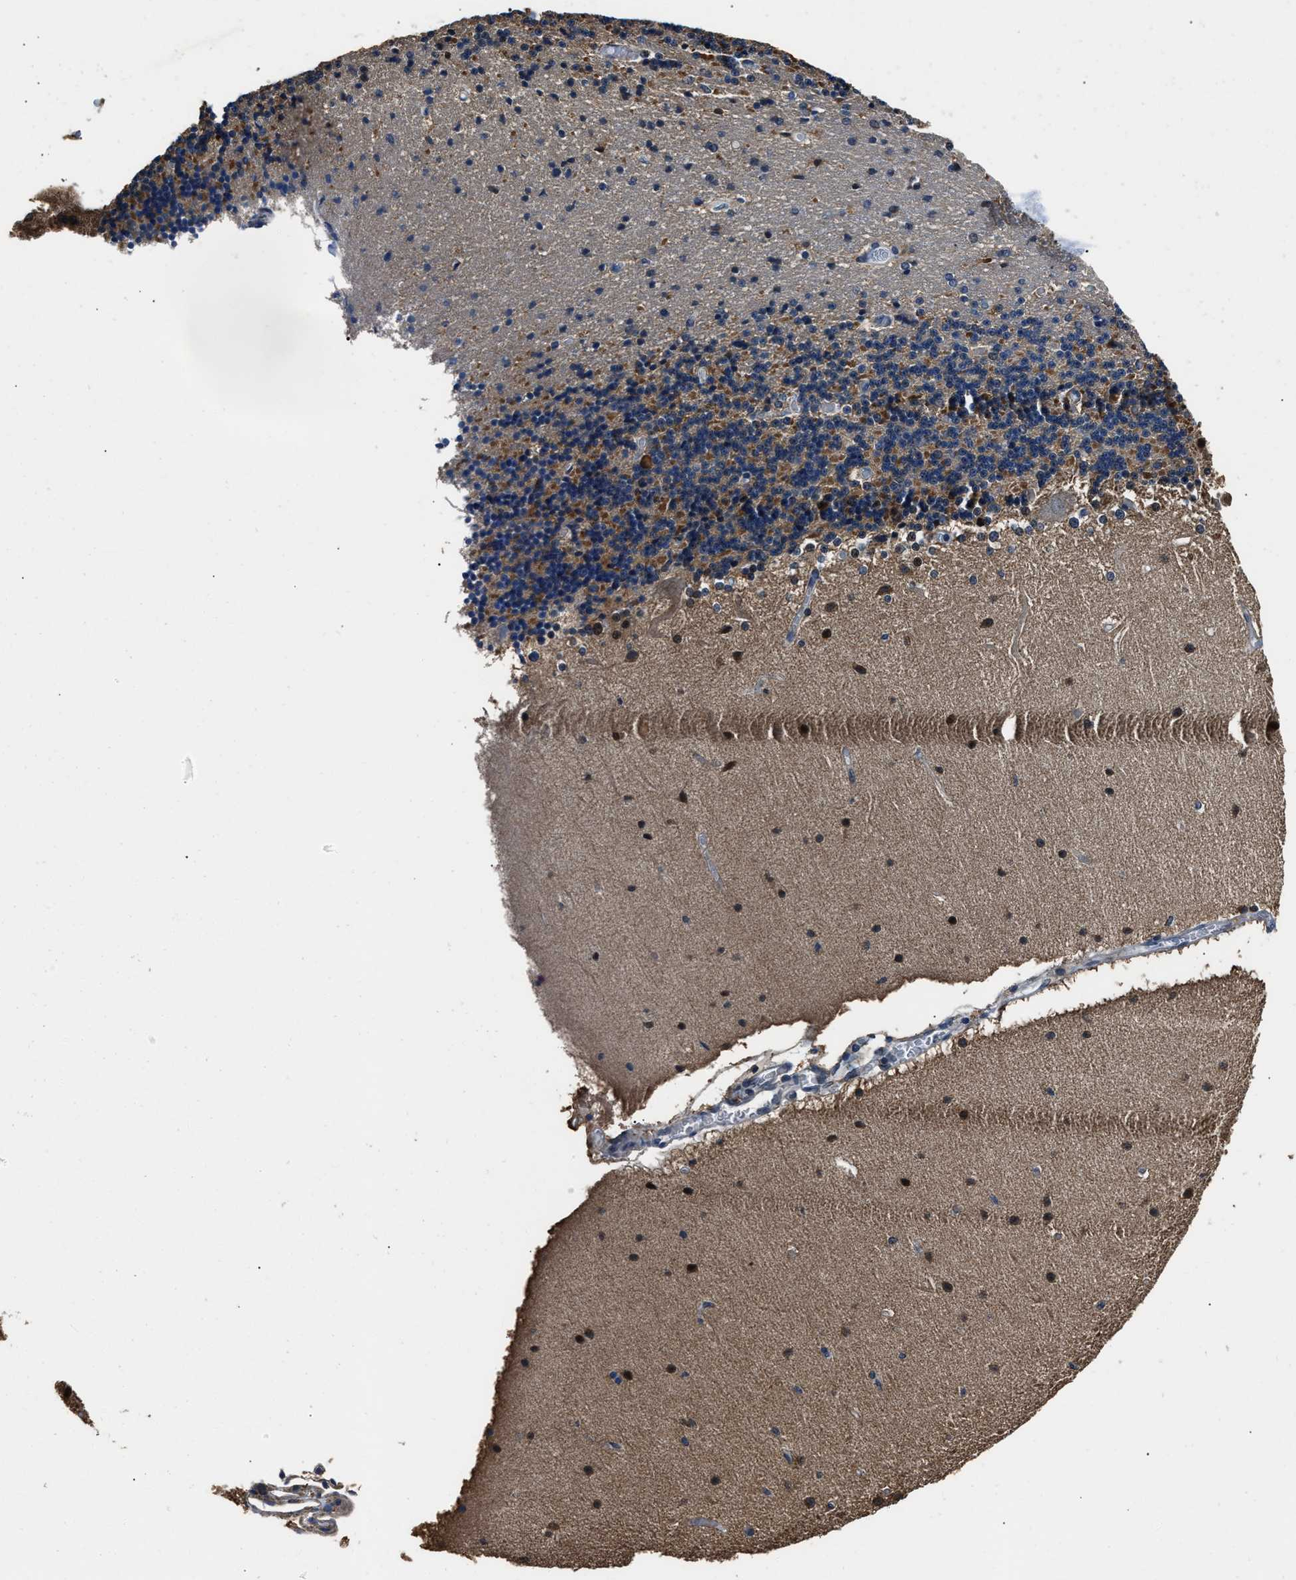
{"staining": {"intensity": "strong", "quantity": "25%-75%", "location": "cytoplasmic/membranous"}, "tissue": "cerebellum", "cell_type": "Cells in granular layer", "image_type": "normal", "snomed": [{"axis": "morphology", "description": "Normal tissue, NOS"}, {"axis": "topography", "description": "Cerebellum"}], "caption": "A high-resolution image shows IHC staining of unremarkable cerebellum, which demonstrates strong cytoplasmic/membranous staining in about 25%-75% of cells in granular layer.", "gene": "NSUN5", "patient": {"sex": "female", "age": 54}}